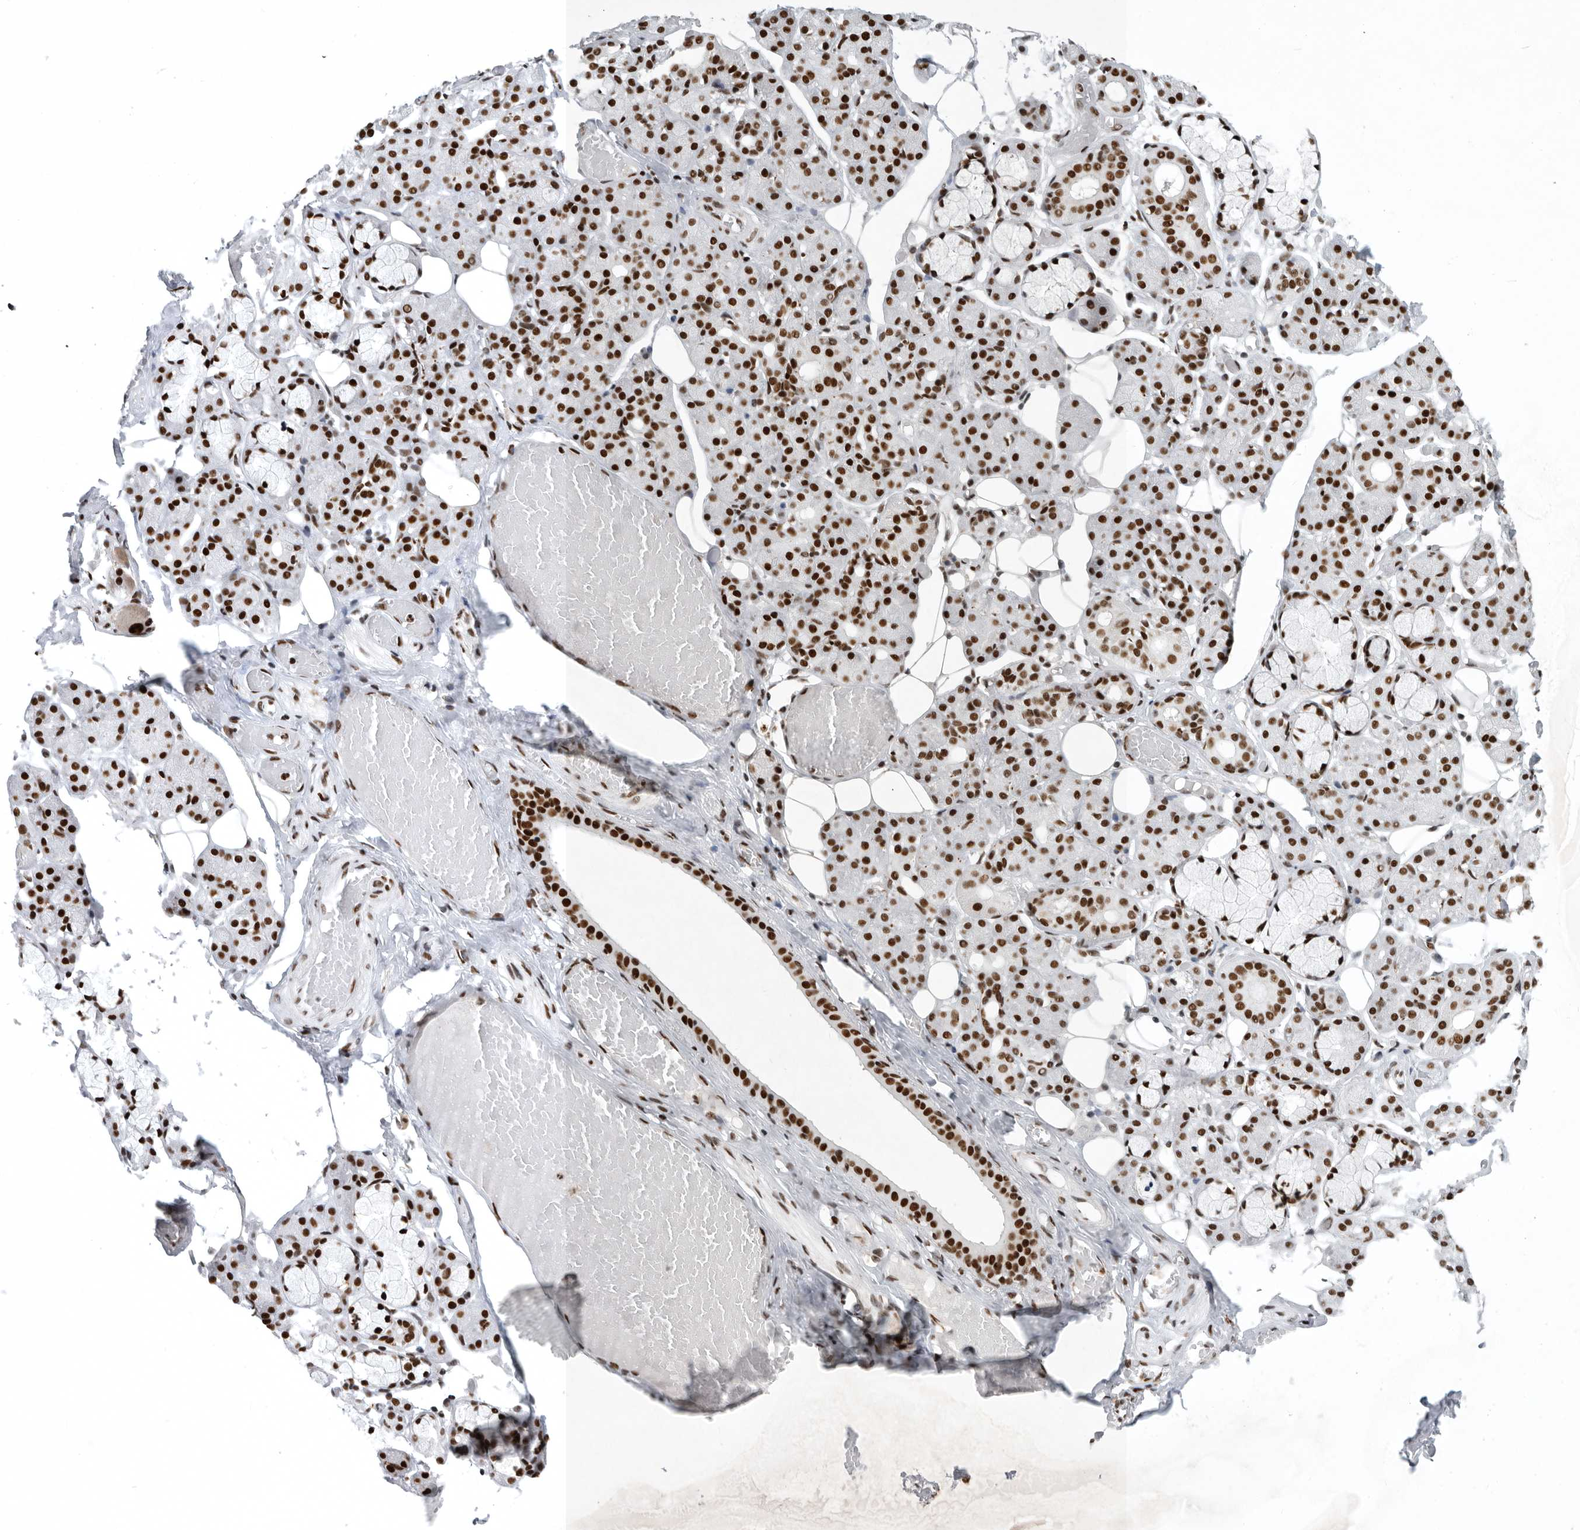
{"staining": {"intensity": "strong", "quantity": ">75%", "location": "nuclear"}, "tissue": "salivary gland", "cell_type": "Glandular cells", "image_type": "normal", "snomed": [{"axis": "morphology", "description": "Normal tissue, NOS"}, {"axis": "topography", "description": "Salivary gland"}], "caption": "Protein staining shows strong nuclear staining in approximately >75% of glandular cells in unremarkable salivary gland.", "gene": "BCLAF1", "patient": {"sex": "male", "age": 63}}